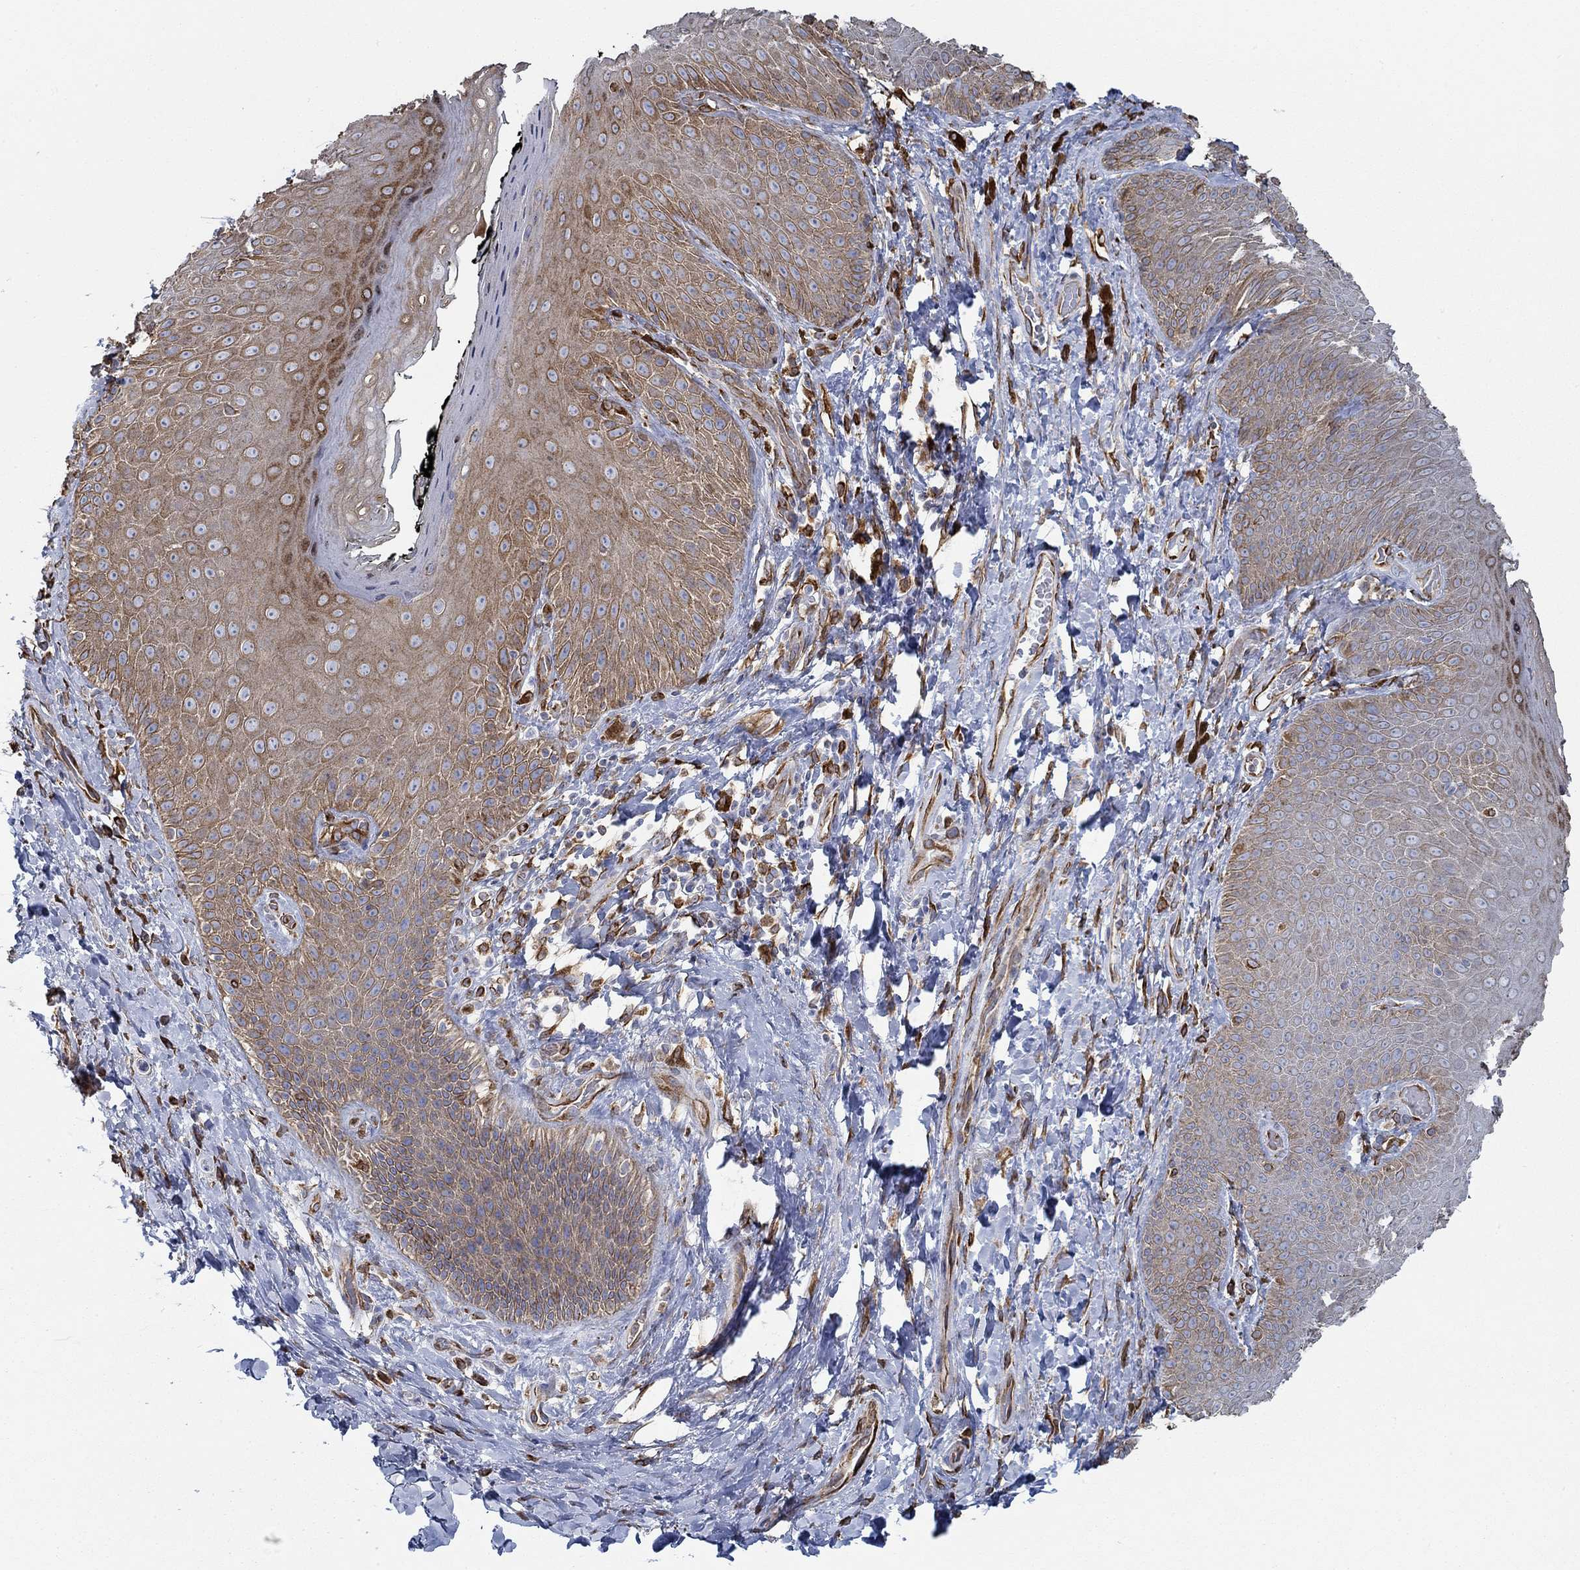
{"staining": {"intensity": "moderate", "quantity": "25%-75%", "location": "cytoplasmic/membranous"}, "tissue": "skin", "cell_type": "Epidermal cells", "image_type": "normal", "snomed": [{"axis": "morphology", "description": "Normal tissue, NOS"}, {"axis": "topography", "description": "Skeletal muscle"}, {"axis": "topography", "description": "Anal"}, {"axis": "topography", "description": "Peripheral nerve tissue"}], "caption": "Immunohistochemistry photomicrograph of unremarkable skin stained for a protein (brown), which exhibits medium levels of moderate cytoplasmic/membranous staining in about 25%-75% of epidermal cells.", "gene": "STC2", "patient": {"sex": "male", "age": 53}}